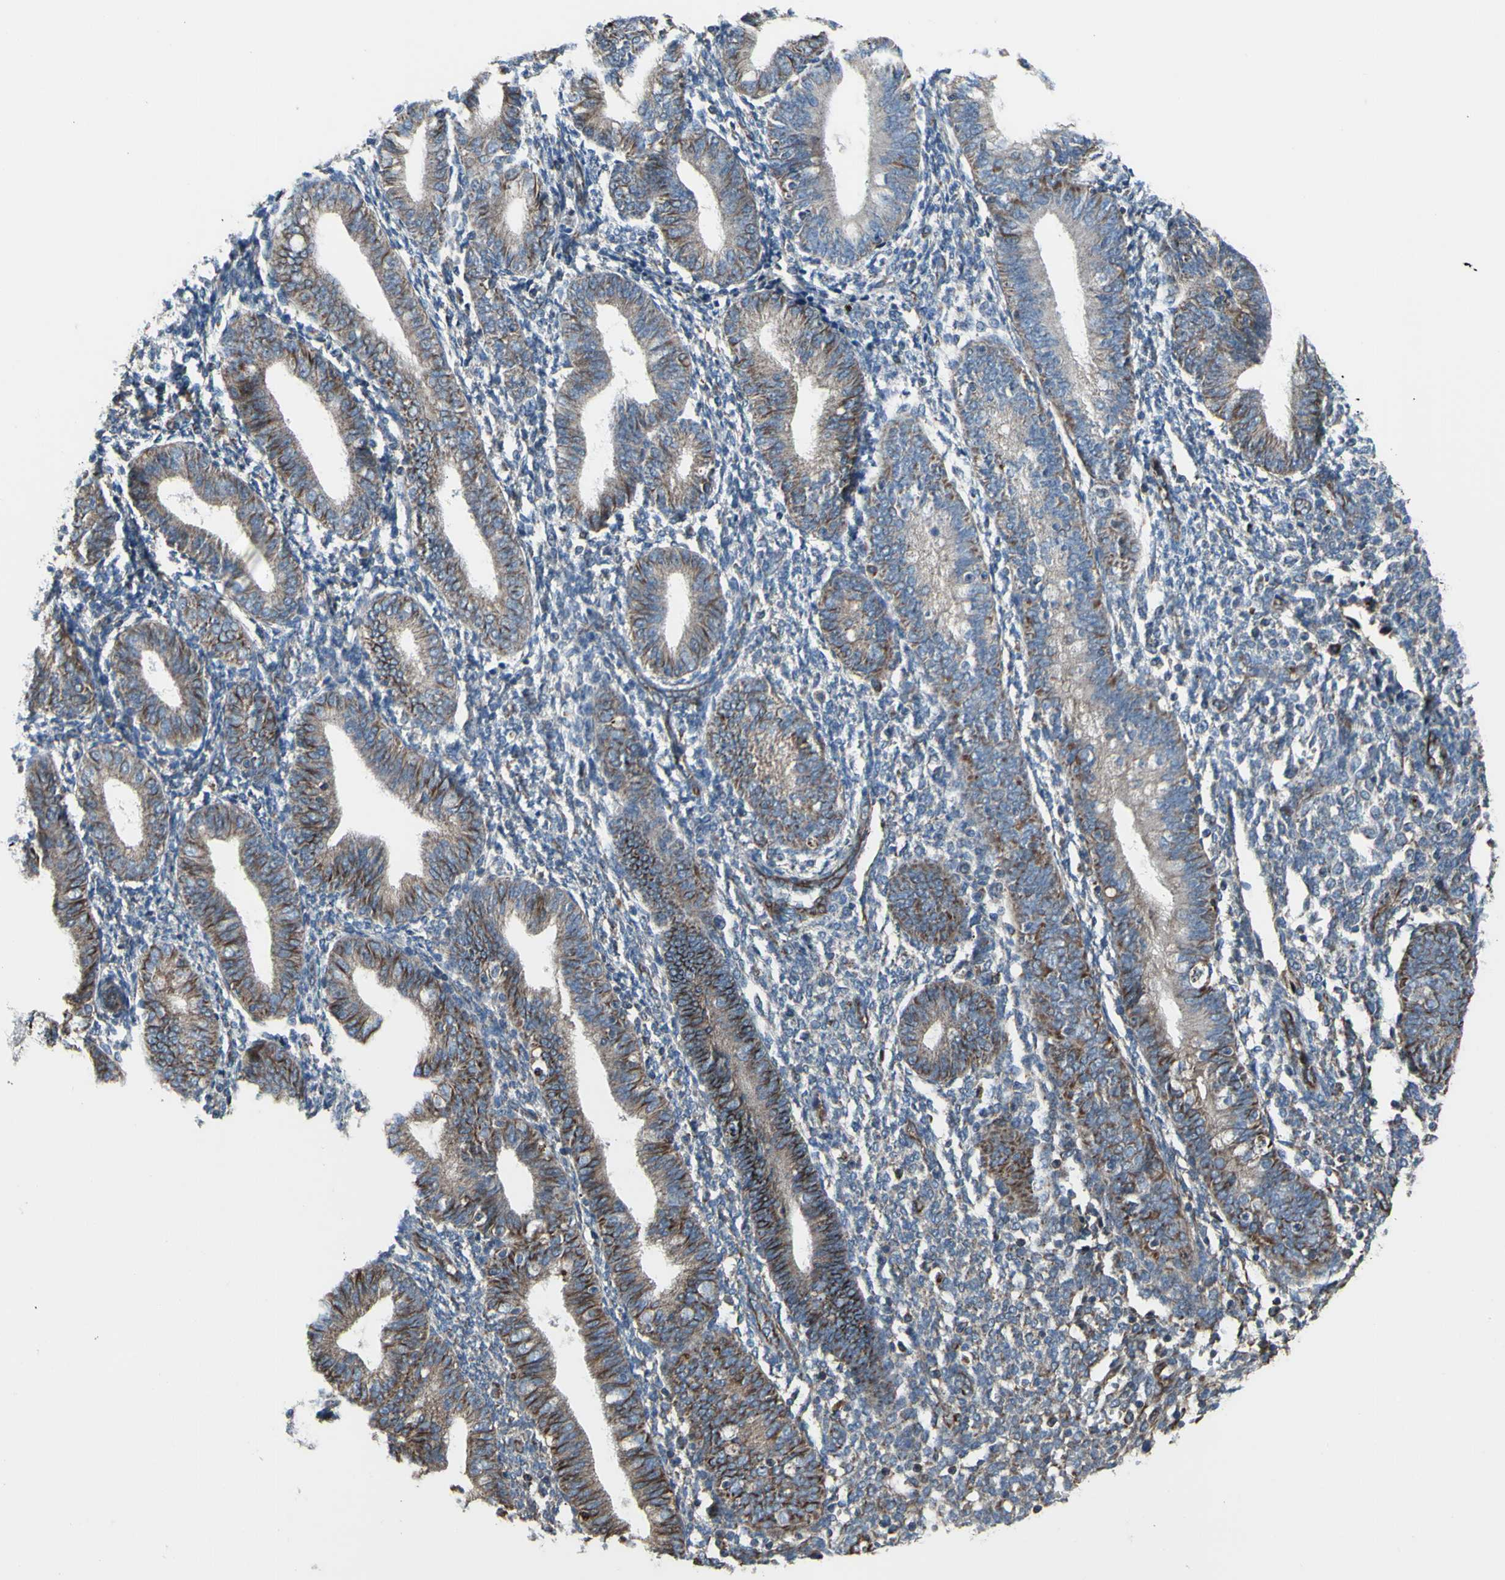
{"staining": {"intensity": "weak", "quantity": "25%-75%", "location": "cytoplasmic/membranous"}, "tissue": "endometrium", "cell_type": "Cells in endometrial stroma", "image_type": "normal", "snomed": [{"axis": "morphology", "description": "Normal tissue, NOS"}, {"axis": "topography", "description": "Endometrium"}], "caption": "Weak cytoplasmic/membranous staining is seen in approximately 25%-75% of cells in endometrial stroma in normal endometrium.", "gene": "EMC7", "patient": {"sex": "female", "age": 61}}